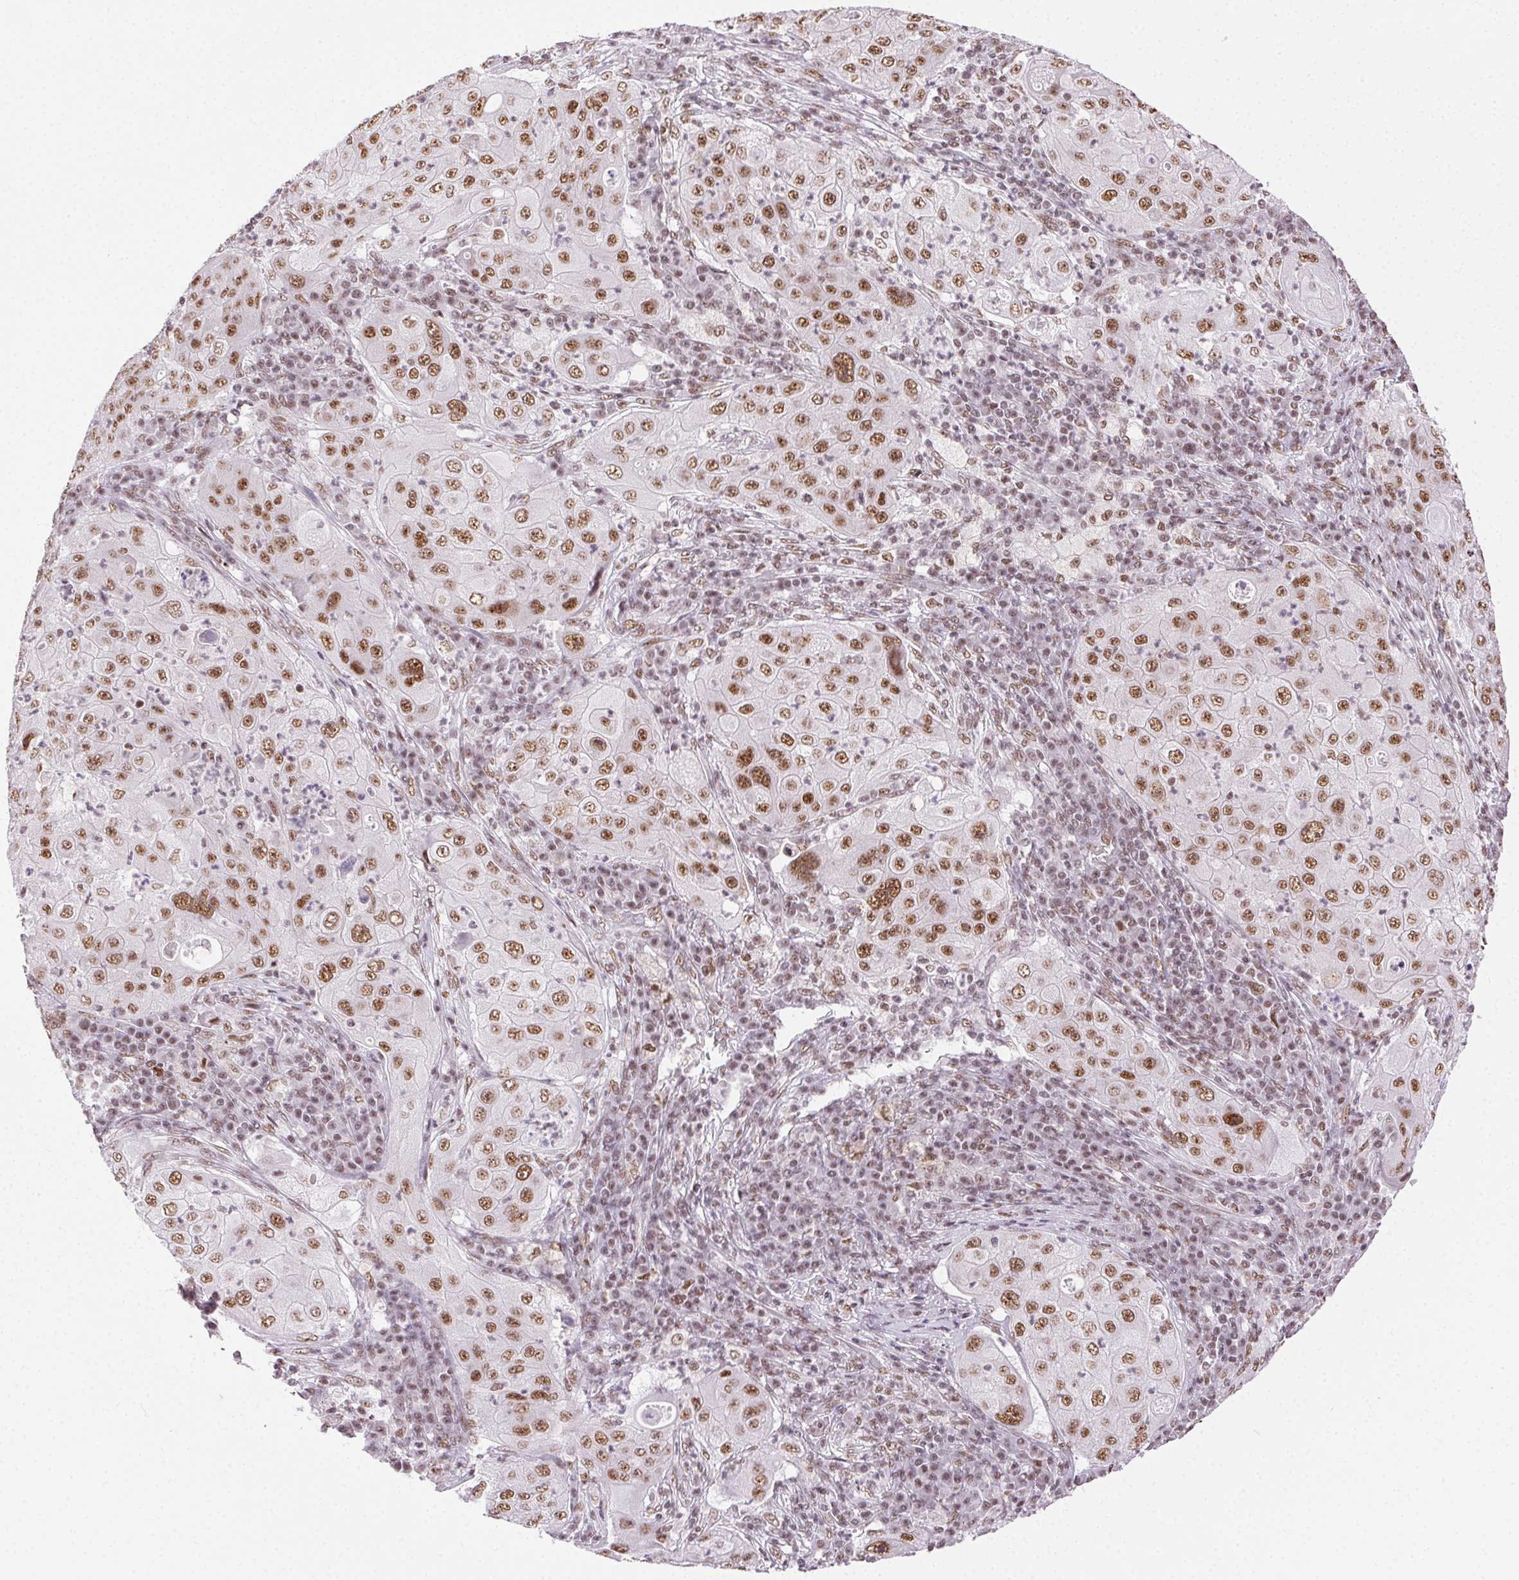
{"staining": {"intensity": "moderate", "quantity": ">75%", "location": "nuclear"}, "tissue": "lung cancer", "cell_type": "Tumor cells", "image_type": "cancer", "snomed": [{"axis": "morphology", "description": "Squamous cell carcinoma, NOS"}, {"axis": "topography", "description": "Lung"}], "caption": "Immunohistochemical staining of lung cancer (squamous cell carcinoma) reveals medium levels of moderate nuclear protein positivity in about >75% of tumor cells.", "gene": "TRA2B", "patient": {"sex": "female", "age": 59}}